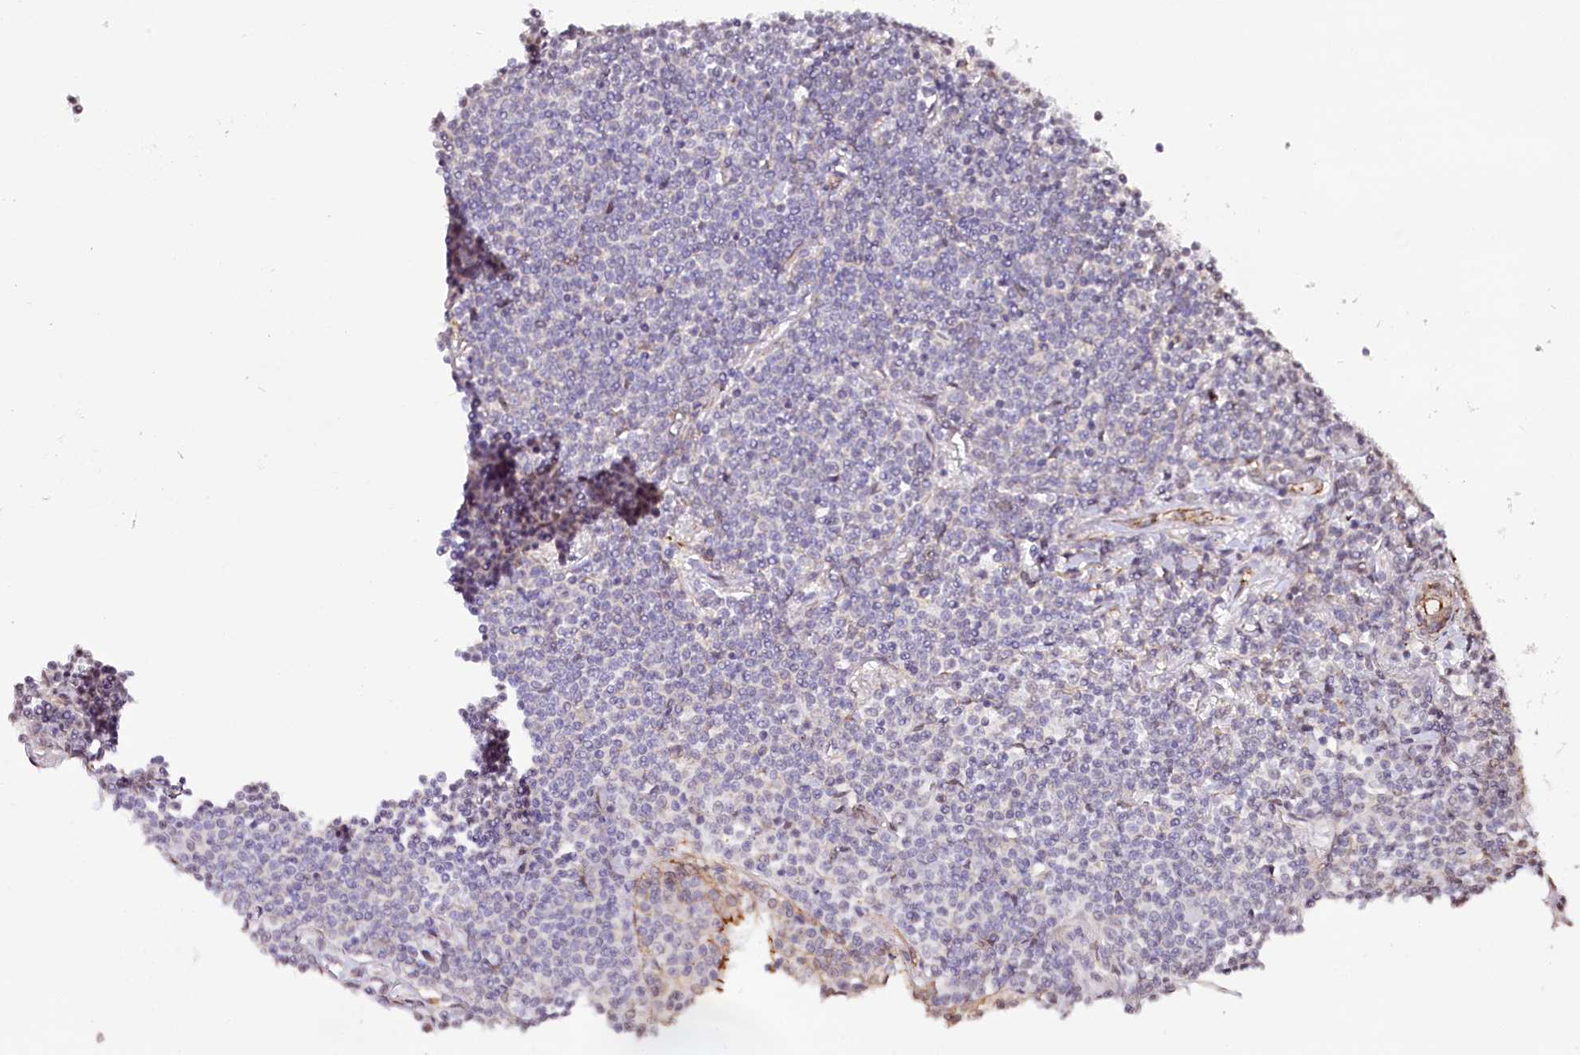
{"staining": {"intensity": "negative", "quantity": "none", "location": "none"}, "tissue": "lymphoma", "cell_type": "Tumor cells", "image_type": "cancer", "snomed": [{"axis": "morphology", "description": "Malignant lymphoma, non-Hodgkin's type, Low grade"}, {"axis": "topography", "description": "Lung"}], "caption": "There is no significant staining in tumor cells of low-grade malignant lymphoma, non-Hodgkin's type.", "gene": "ST7", "patient": {"sex": "female", "age": 71}}